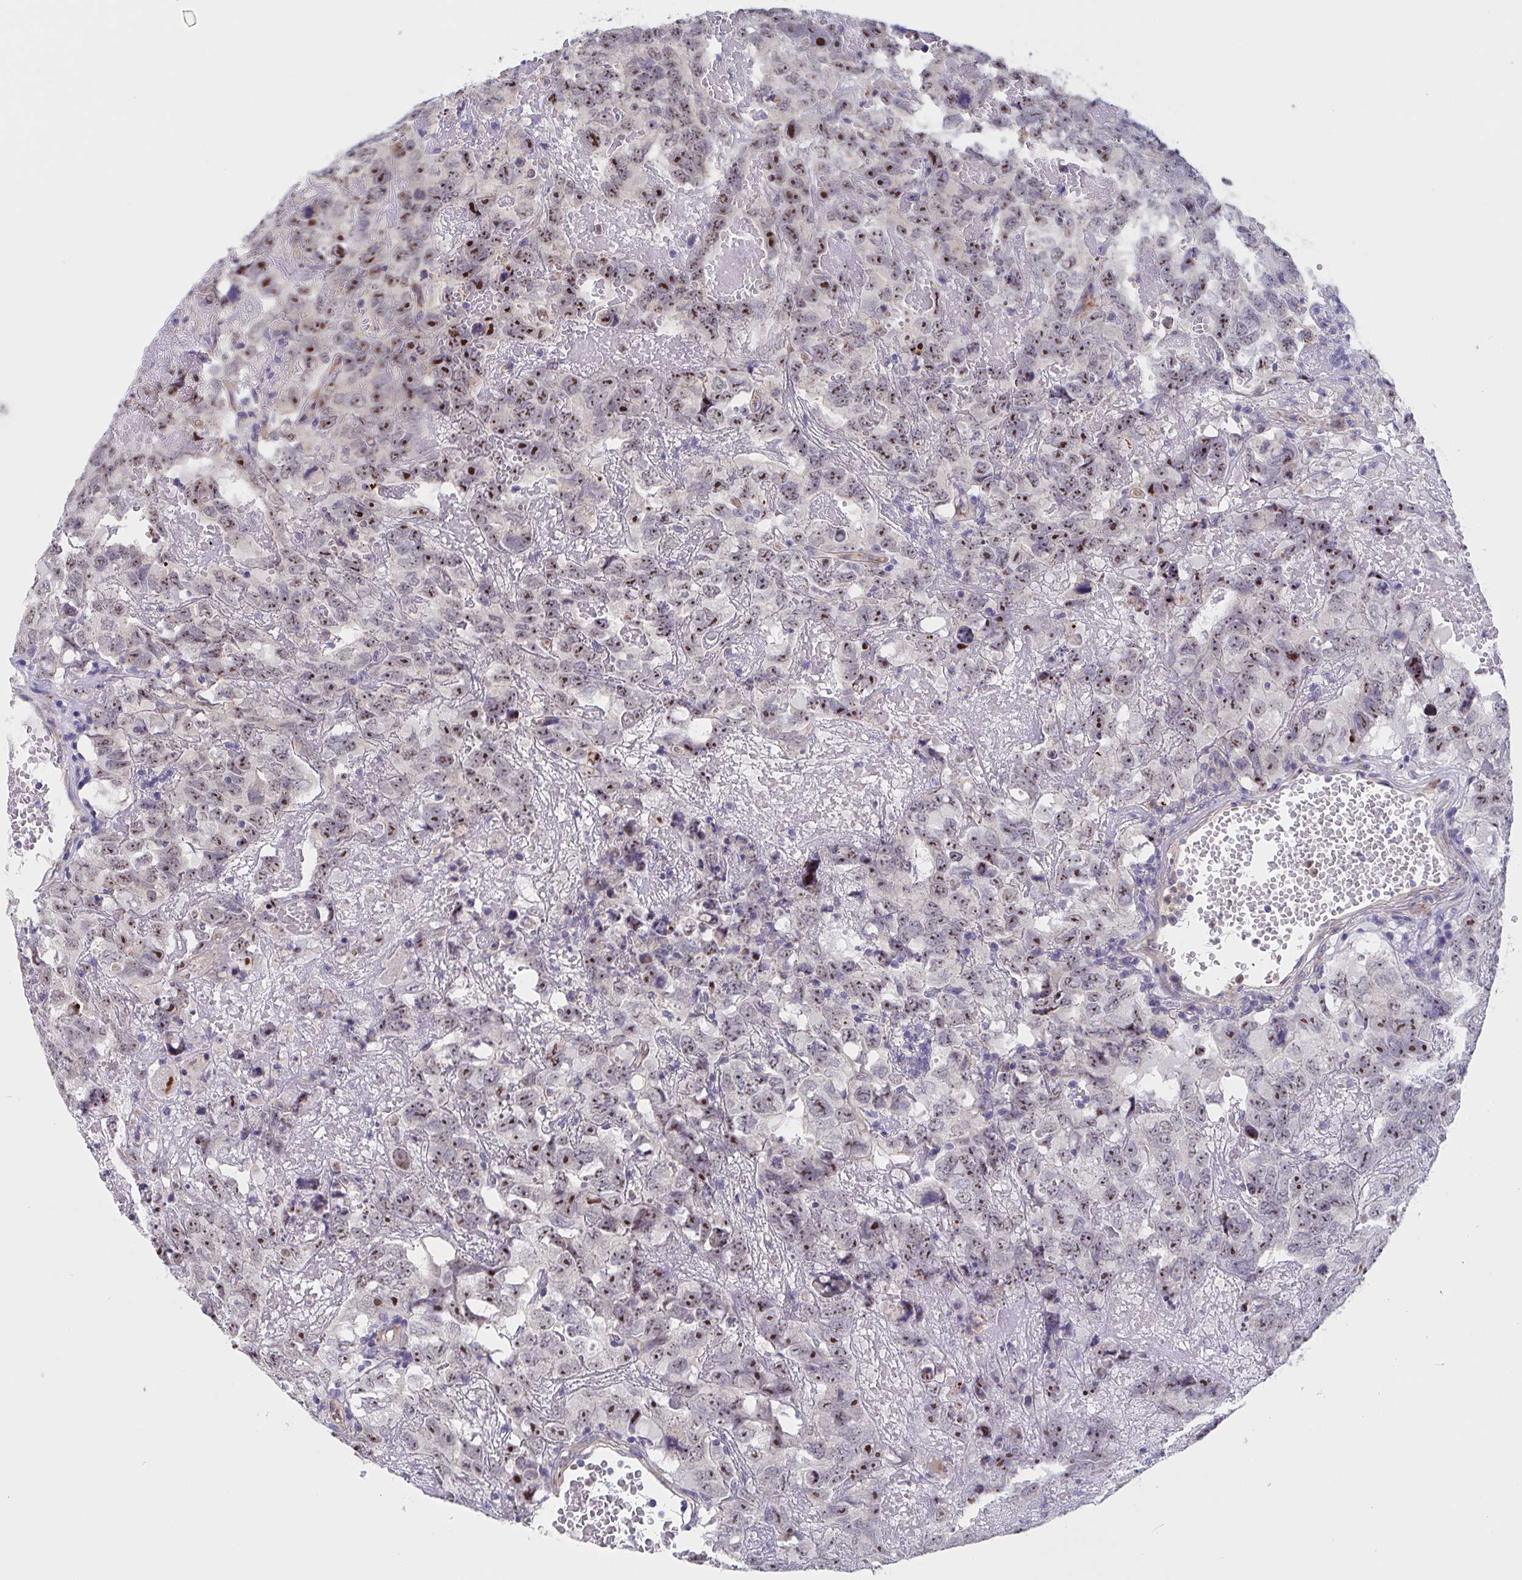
{"staining": {"intensity": "strong", "quantity": "25%-75%", "location": "nuclear"}, "tissue": "testis cancer", "cell_type": "Tumor cells", "image_type": "cancer", "snomed": [{"axis": "morphology", "description": "Carcinoma, Embryonal, NOS"}, {"axis": "topography", "description": "Testis"}], "caption": "Strong nuclear protein staining is seen in approximately 25%-75% of tumor cells in testis cancer (embryonal carcinoma). The protein is stained brown, and the nuclei are stained in blue (DAB (3,3'-diaminobenzidine) IHC with brightfield microscopy, high magnification).", "gene": "ST14", "patient": {"sex": "male", "age": 45}}